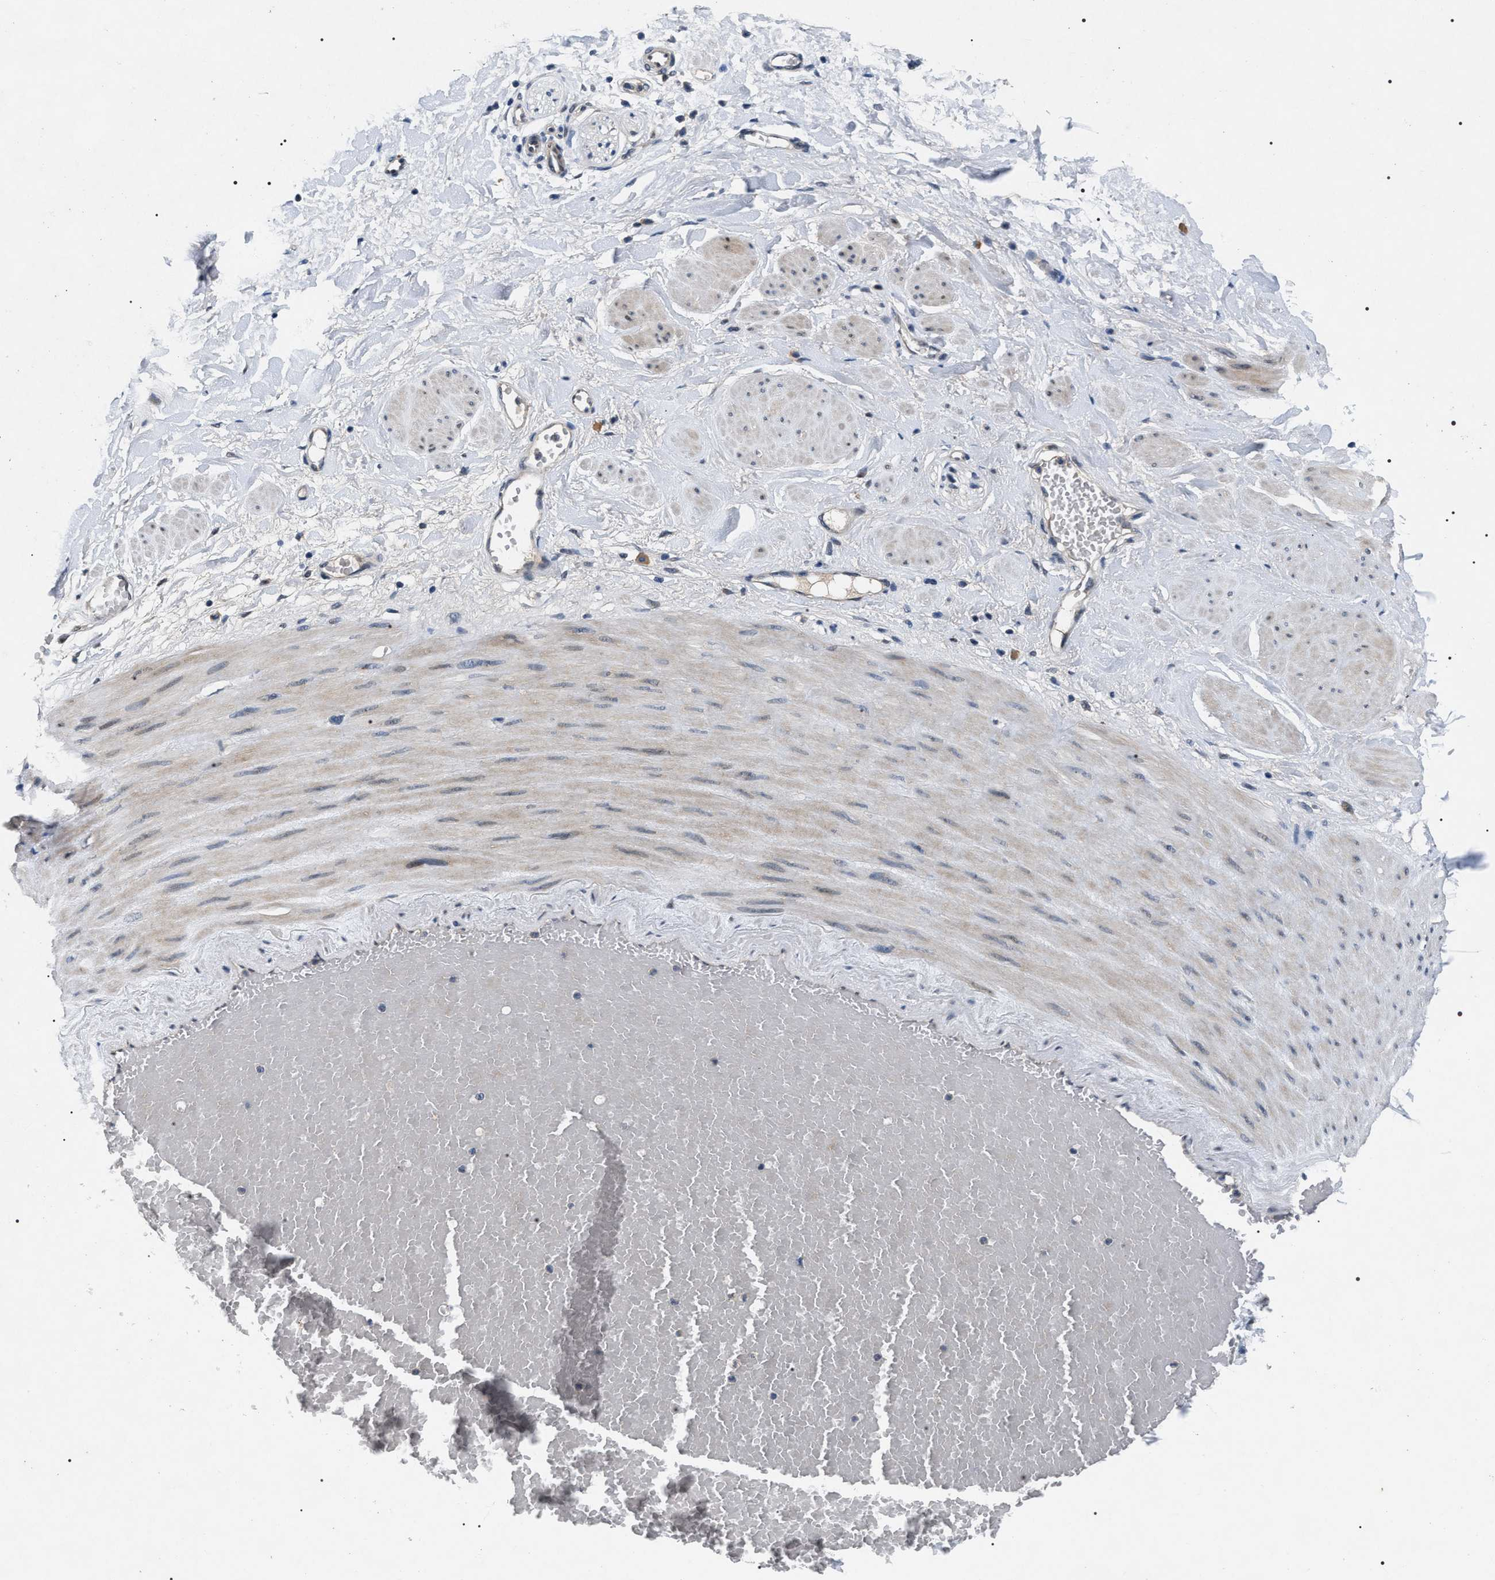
{"staining": {"intensity": "negative", "quantity": "none", "location": "none"}, "tissue": "adipose tissue", "cell_type": "Adipocytes", "image_type": "normal", "snomed": [{"axis": "morphology", "description": "Normal tissue, NOS"}, {"axis": "topography", "description": "Soft tissue"}, {"axis": "topography", "description": "Vascular tissue"}], "caption": "IHC of normal human adipose tissue shows no staining in adipocytes. The staining was performed using DAB to visualize the protein expression in brown, while the nuclei were stained in blue with hematoxylin (Magnification: 20x).", "gene": "IFT81", "patient": {"sex": "female", "age": 35}}